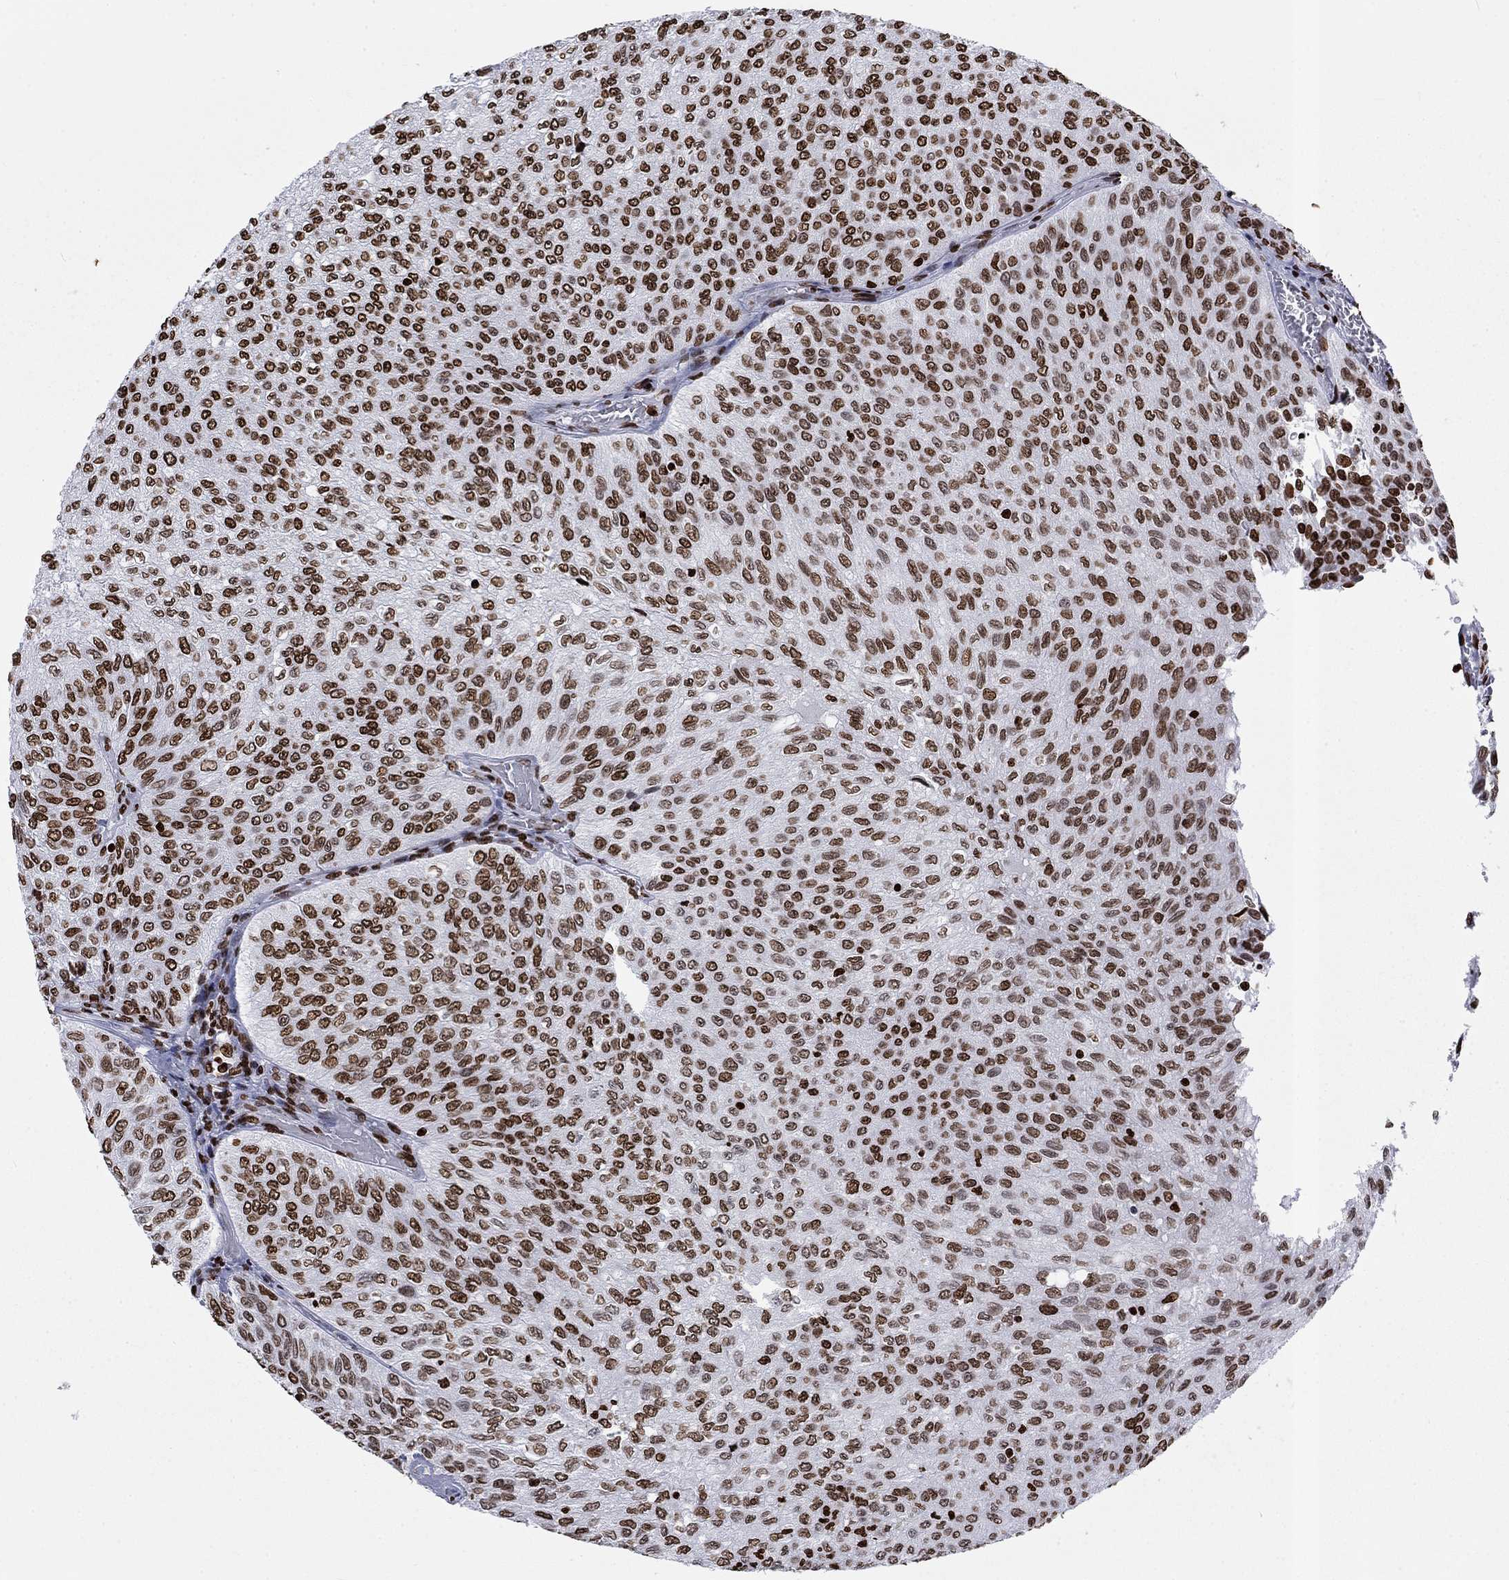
{"staining": {"intensity": "moderate", "quantity": ">75%", "location": "nuclear"}, "tissue": "urothelial cancer", "cell_type": "Tumor cells", "image_type": "cancer", "snomed": [{"axis": "morphology", "description": "Urothelial carcinoma, Low grade"}, {"axis": "topography", "description": "Urinary bladder"}], "caption": "Immunohistochemical staining of urothelial cancer shows moderate nuclear protein staining in approximately >75% of tumor cells.", "gene": "H1-5", "patient": {"sex": "male", "age": 78}}